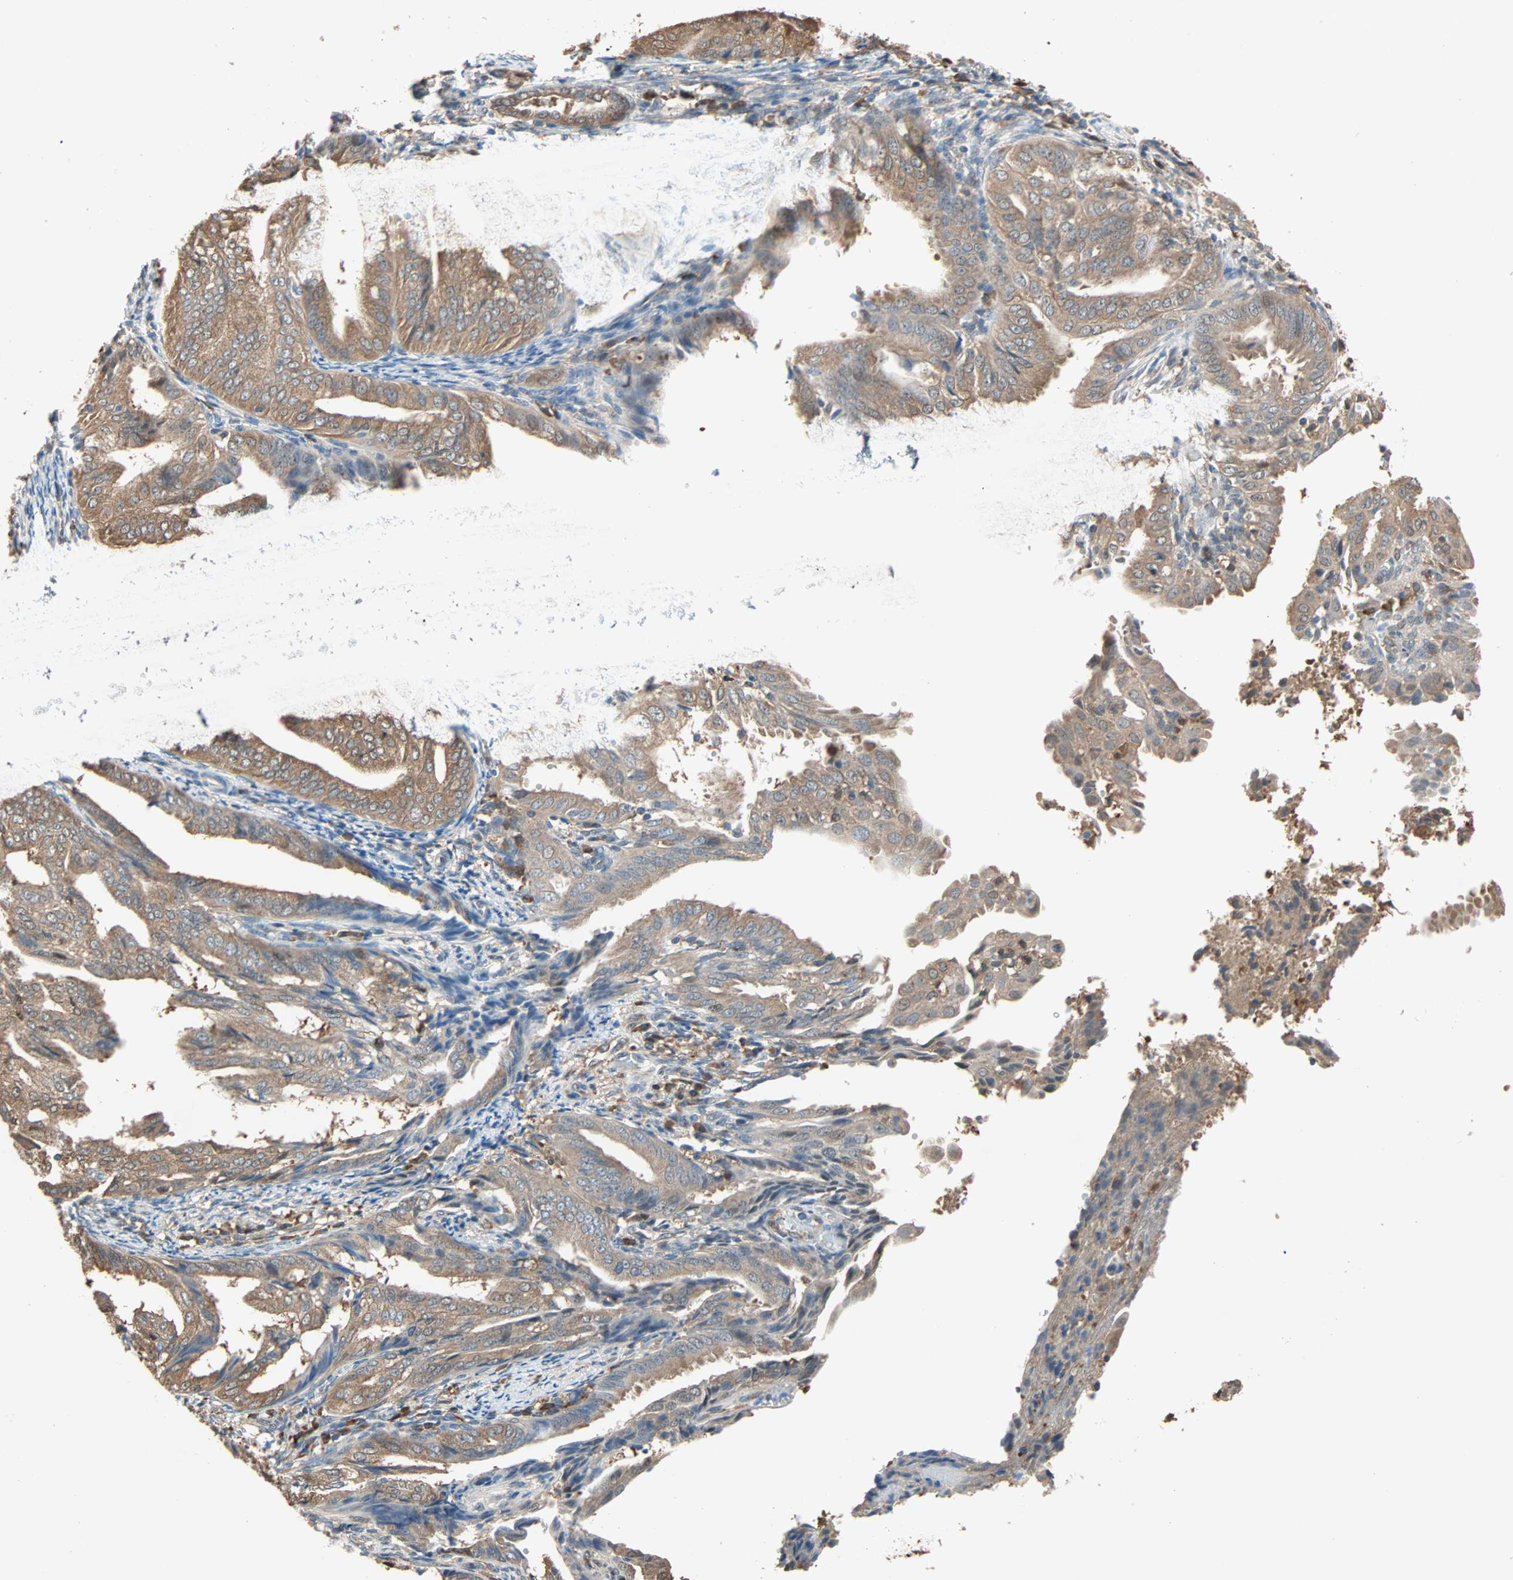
{"staining": {"intensity": "moderate", "quantity": ">75%", "location": "cytoplasmic/membranous"}, "tissue": "endometrial cancer", "cell_type": "Tumor cells", "image_type": "cancer", "snomed": [{"axis": "morphology", "description": "Adenocarcinoma, NOS"}, {"axis": "topography", "description": "Endometrium"}], "caption": "Immunohistochemistry (IHC) (DAB (3,3'-diaminobenzidine)) staining of endometrial adenocarcinoma demonstrates moderate cytoplasmic/membranous protein expression in about >75% of tumor cells.", "gene": "PRDX1", "patient": {"sex": "female", "age": 58}}